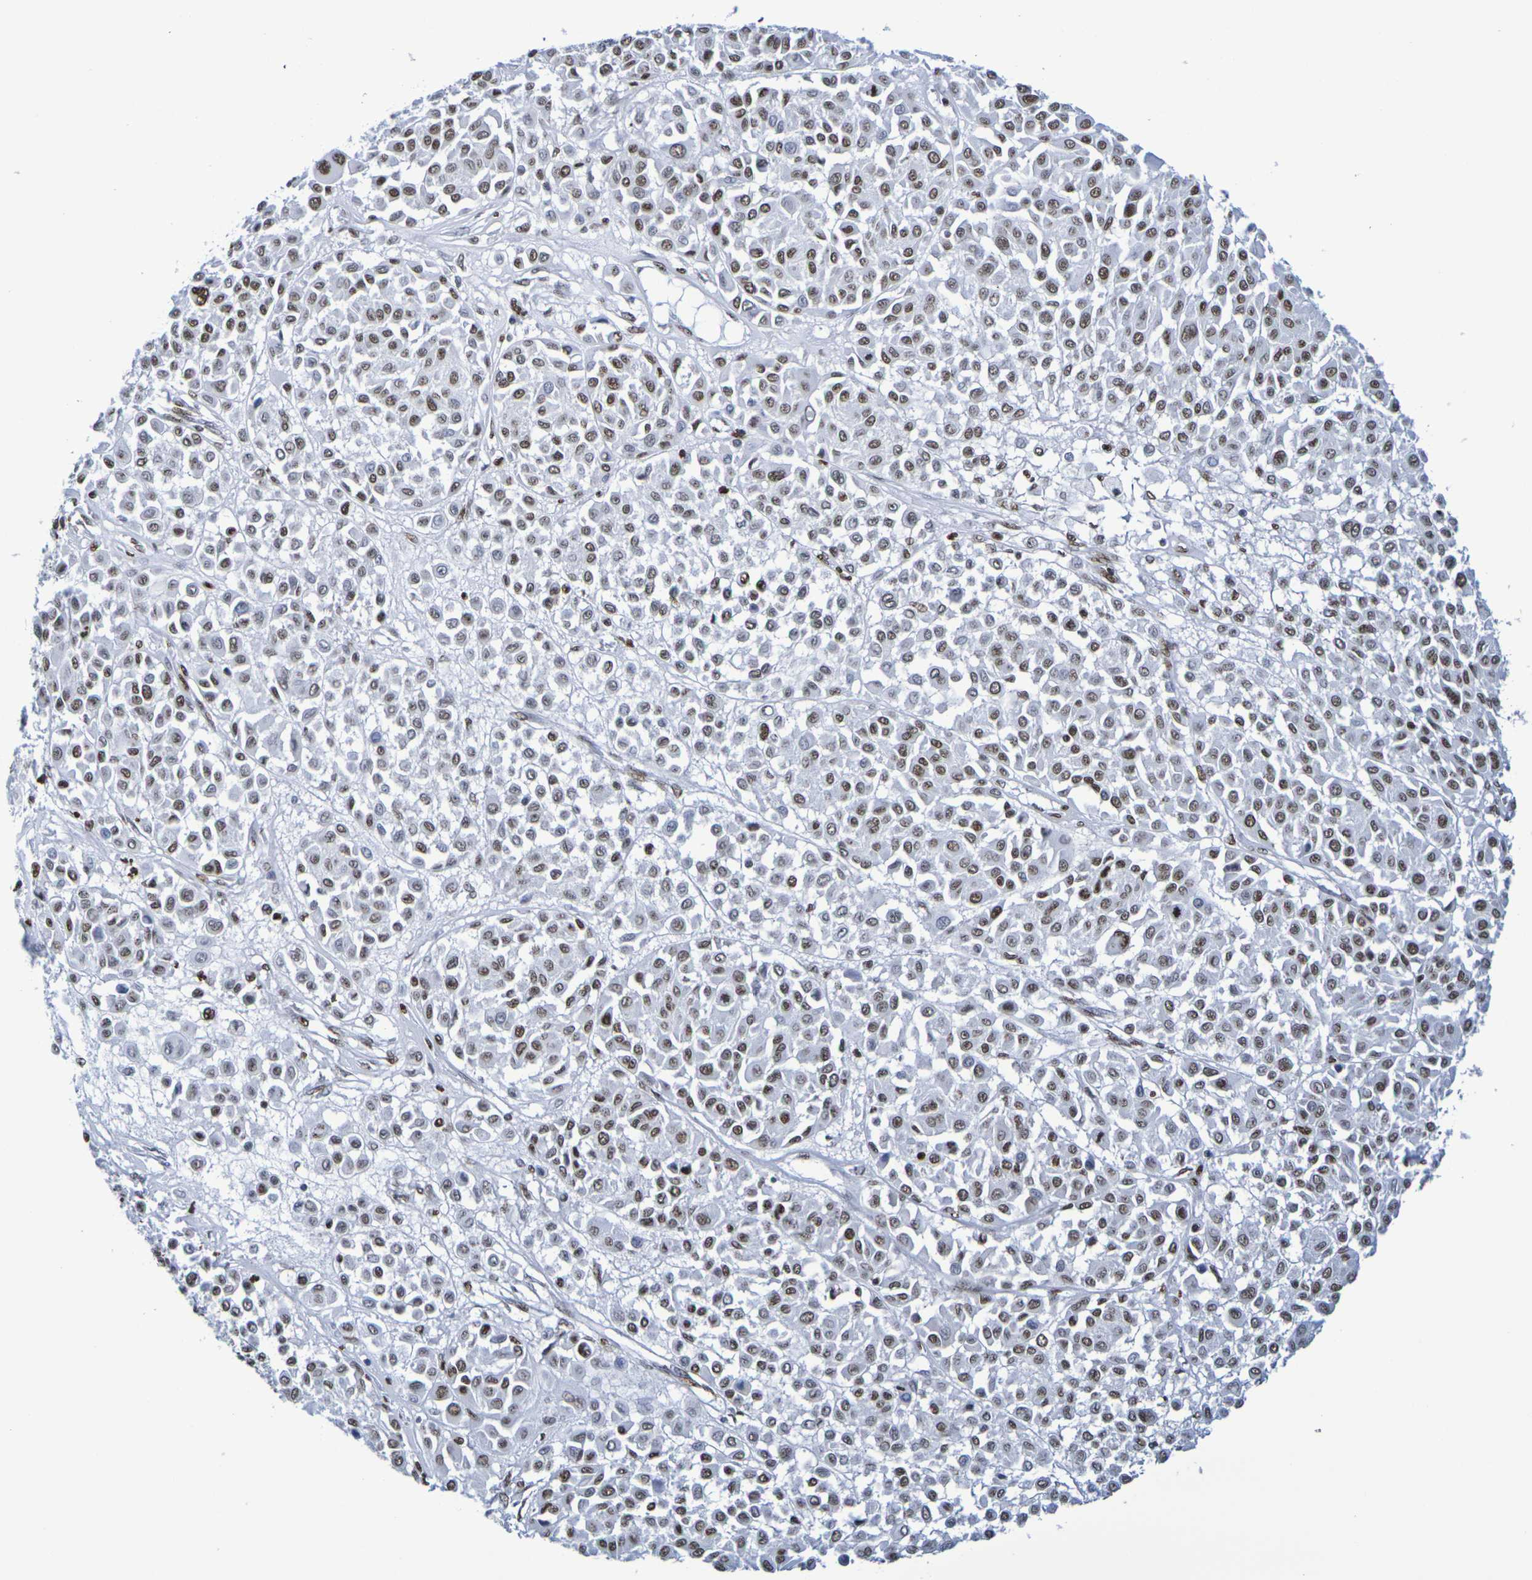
{"staining": {"intensity": "moderate", "quantity": "25%-75%", "location": "nuclear"}, "tissue": "melanoma", "cell_type": "Tumor cells", "image_type": "cancer", "snomed": [{"axis": "morphology", "description": "Malignant melanoma, Metastatic site"}, {"axis": "topography", "description": "Soft tissue"}], "caption": "This micrograph displays IHC staining of human malignant melanoma (metastatic site), with medium moderate nuclear staining in about 25%-75% of tumor cells.", "gene": "H1-5", "patient": {"sex": "male", "age": 41}}